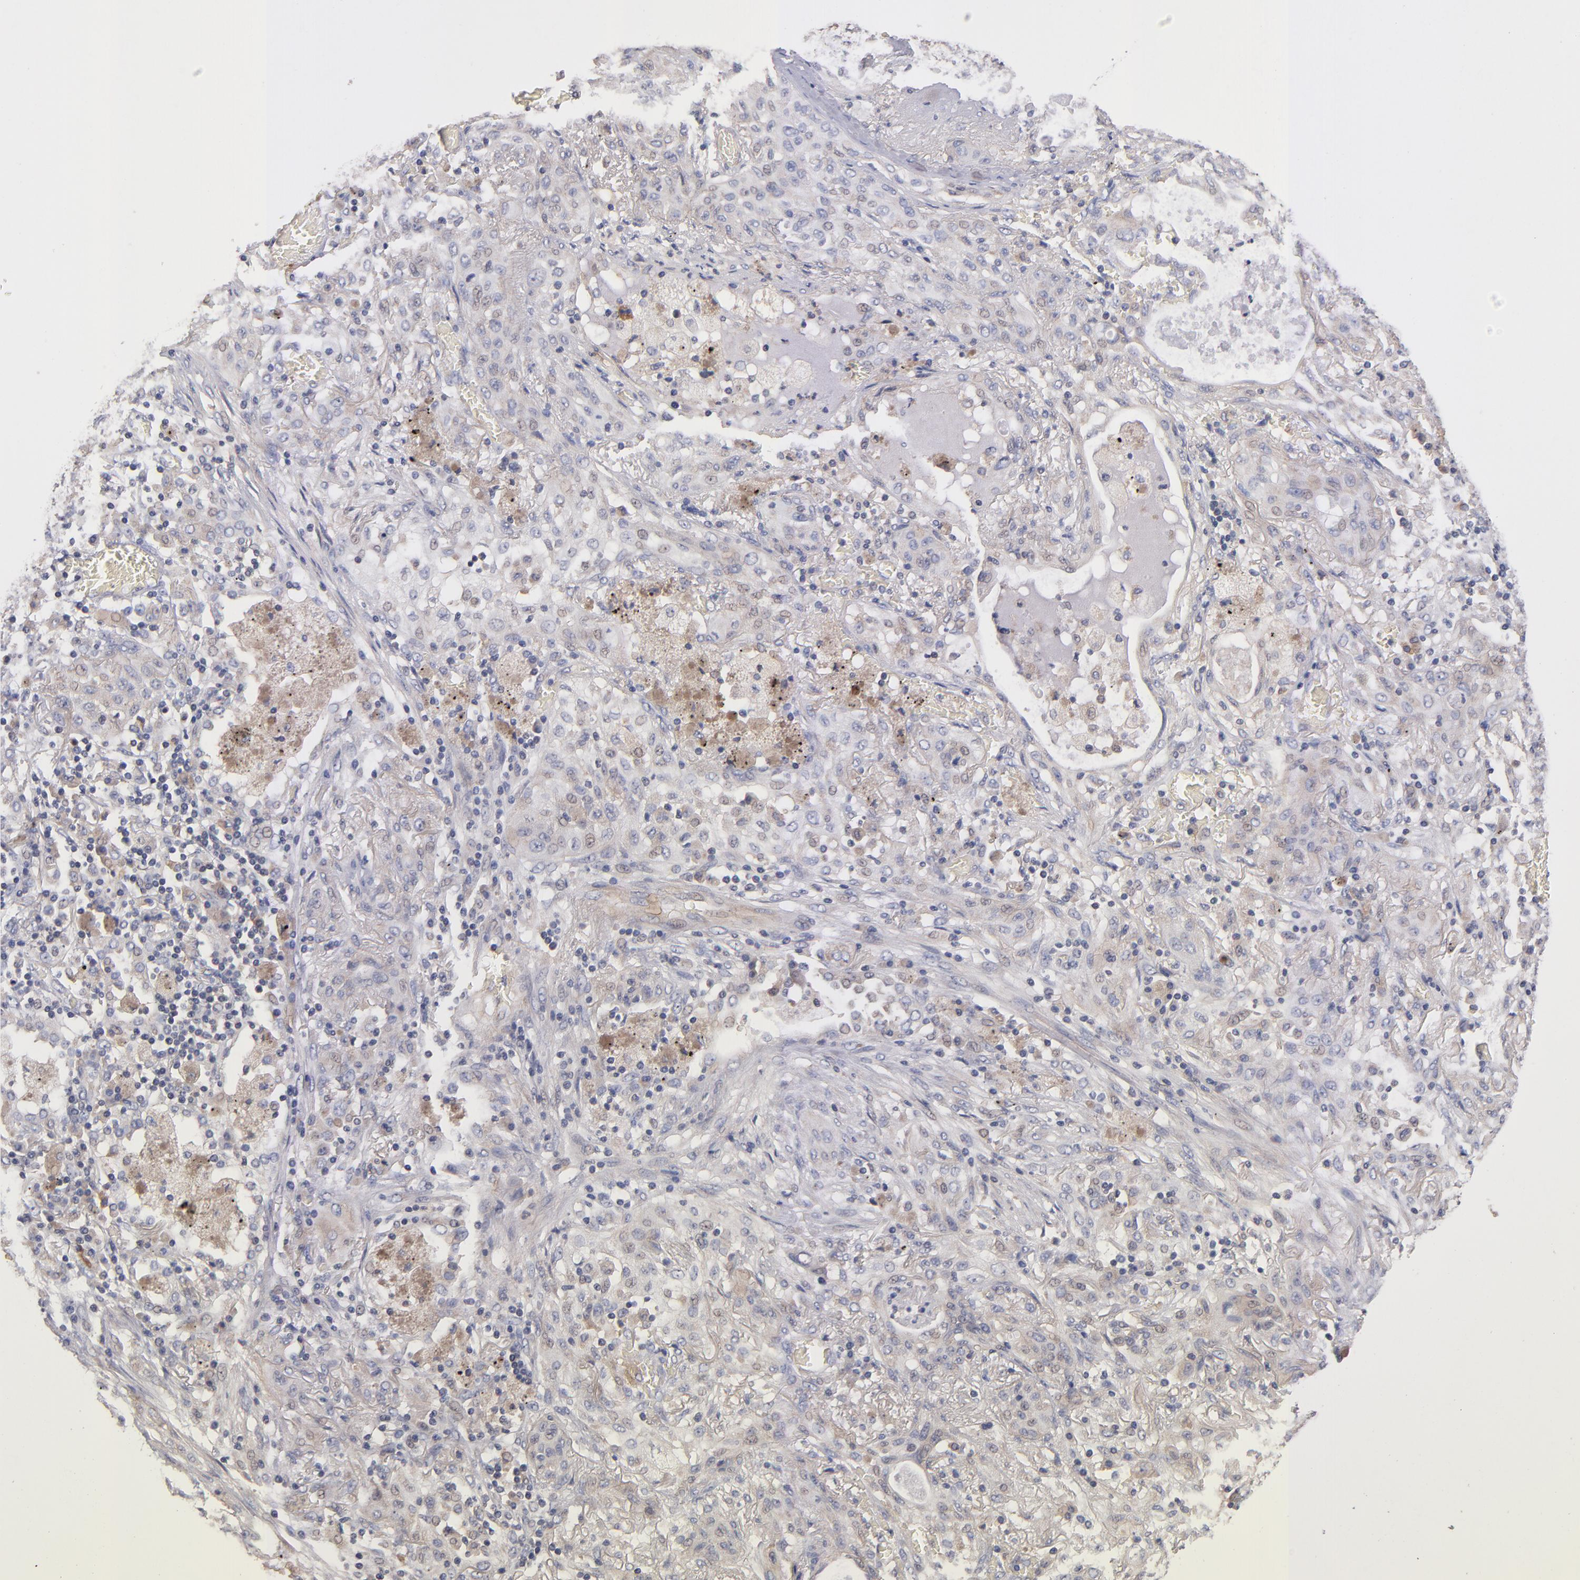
{"staining": {"intensity": "weak", "quantity": "25%-75%", "location": "cytoplasmic/membranous"}, "tissue": "lung cancer", "cell_type": "Tumor cells", "image_type": "cancer", "snomed": [{"axis": "morphology", "description": "Squamous cell carcinoma, NOS"}, {"axis": "topography", "description": "Lung"}], "caption": "Squamous cell carcinoma (lung) stained with a brown dye displays weak cytoplasmic/membranous positive positivity in approximately 25%-75% of tumor cells.", "gene": "DACT1", "patient": {"sex": "female", "age": 47}}